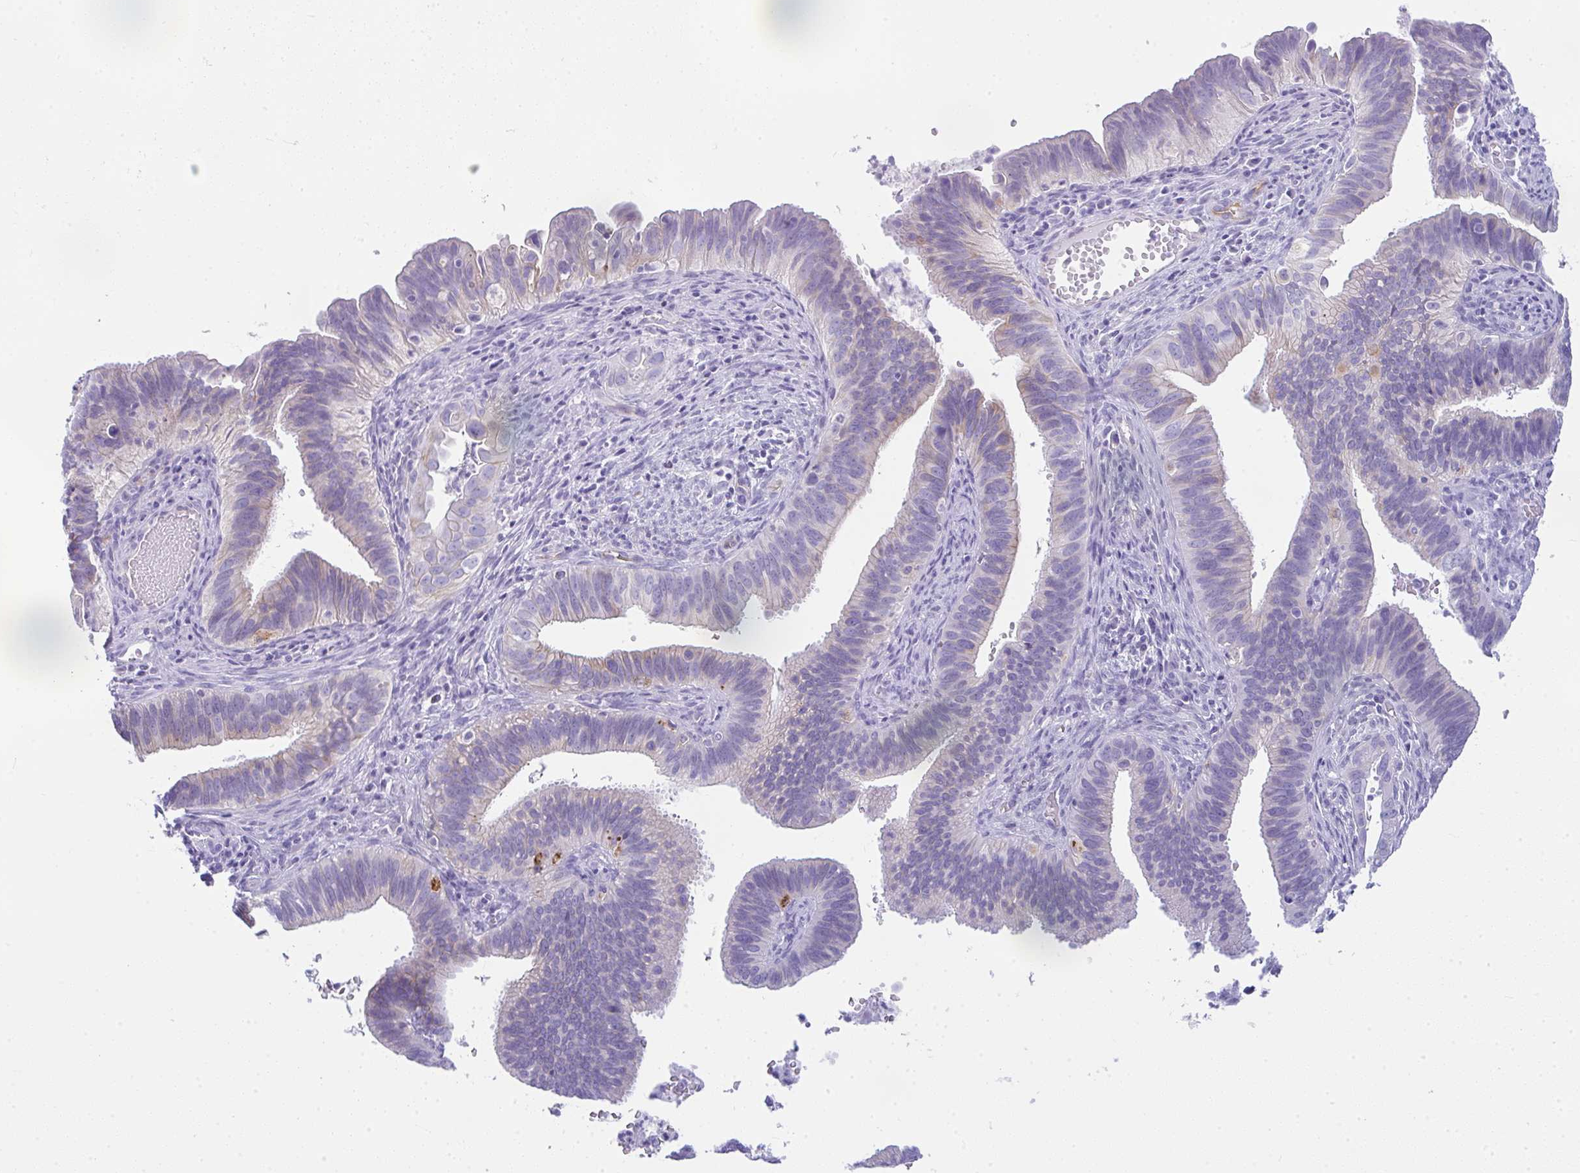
{"staining": {"intensity": "weak", "quantity": "<25%", "location": "cytoplasmic/membranous"}, "tissue": "cervical cancer", "cell_type": "Tumor cells", "image_type": "cancer", "snomed": [{"axis": "morphology", "description": "Adenocarcinoma, NOS"}, {"axis": "topography", "description": "Cervix"}], "caption": "This image is of cervical cancer stained with immunohistochemistry to label a protein in brown with the nuclei are counter-stained blue. There is no positivity in tumor cells.", "gene": "RASL10A", "patient": {"sex": "female", "age": 42}}